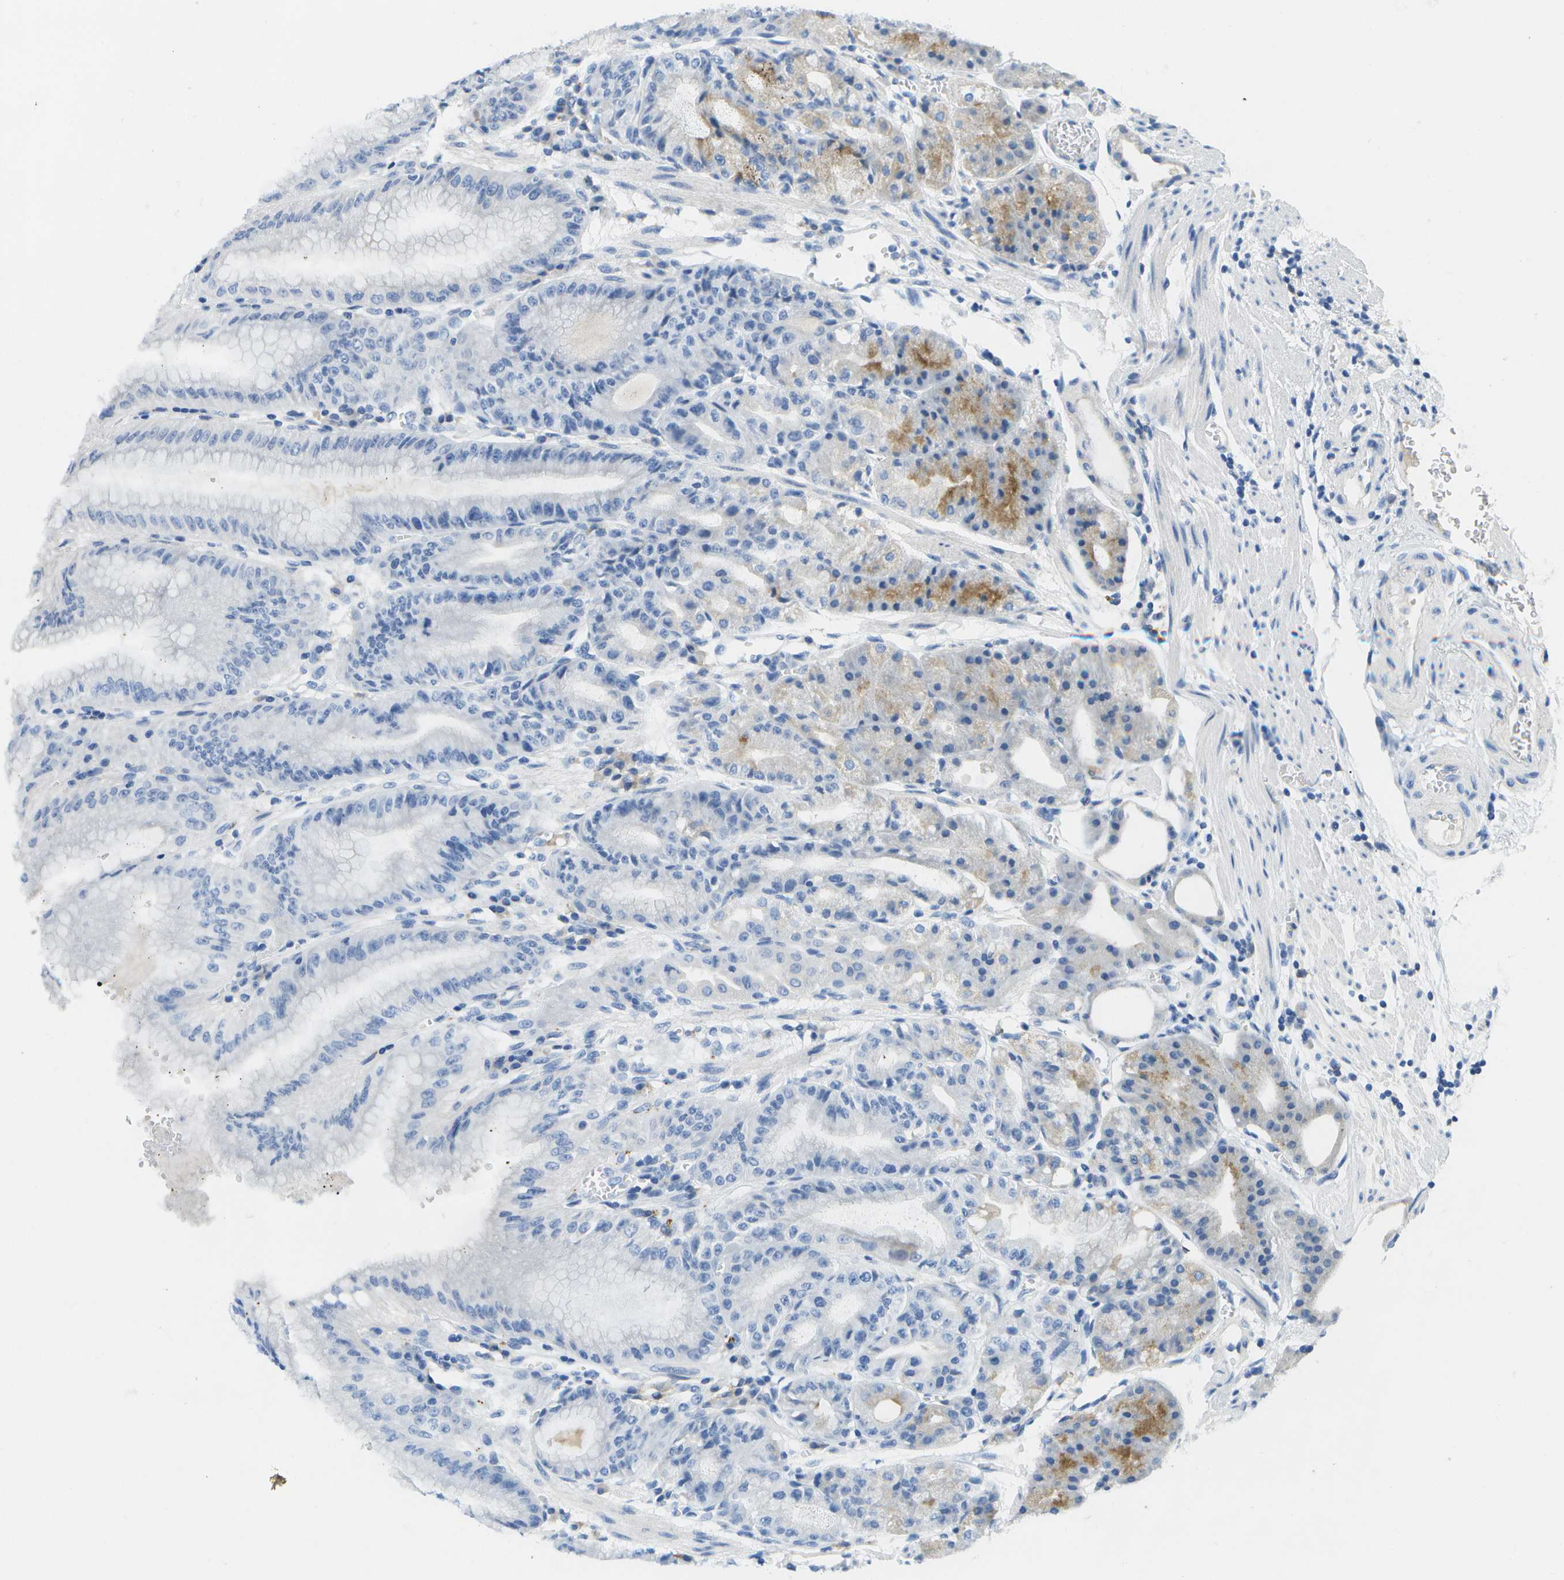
{"staining": {"intensity": "weak", "quantity": "25%-75%", "location": "cytoplasmic/membranous"}, "tissue": "stomach", "cell_type": "Glandular cells", "image_type": "normal", "snomed": [{"axis": "morphology", "description": "Normal tissue, NOS"}, {"axis": "topography", "description": "Stomach, lower"}], "caption": "Immunohistochemistry staining of normal stomach, which displays low levels of weak cytoplasmic/membranous positivity in approximately 25%-75% of glandular cells indicating weak cytoplasmic/membranous protein expression. The staining was performed using DAB (3,3'-diaminobenzidine) (brown) for protein detection and nuclei were counterstained in hematoxylin (blue).", "gene": "MS4A1", "patient": {"sex": "male", "age": 71}}